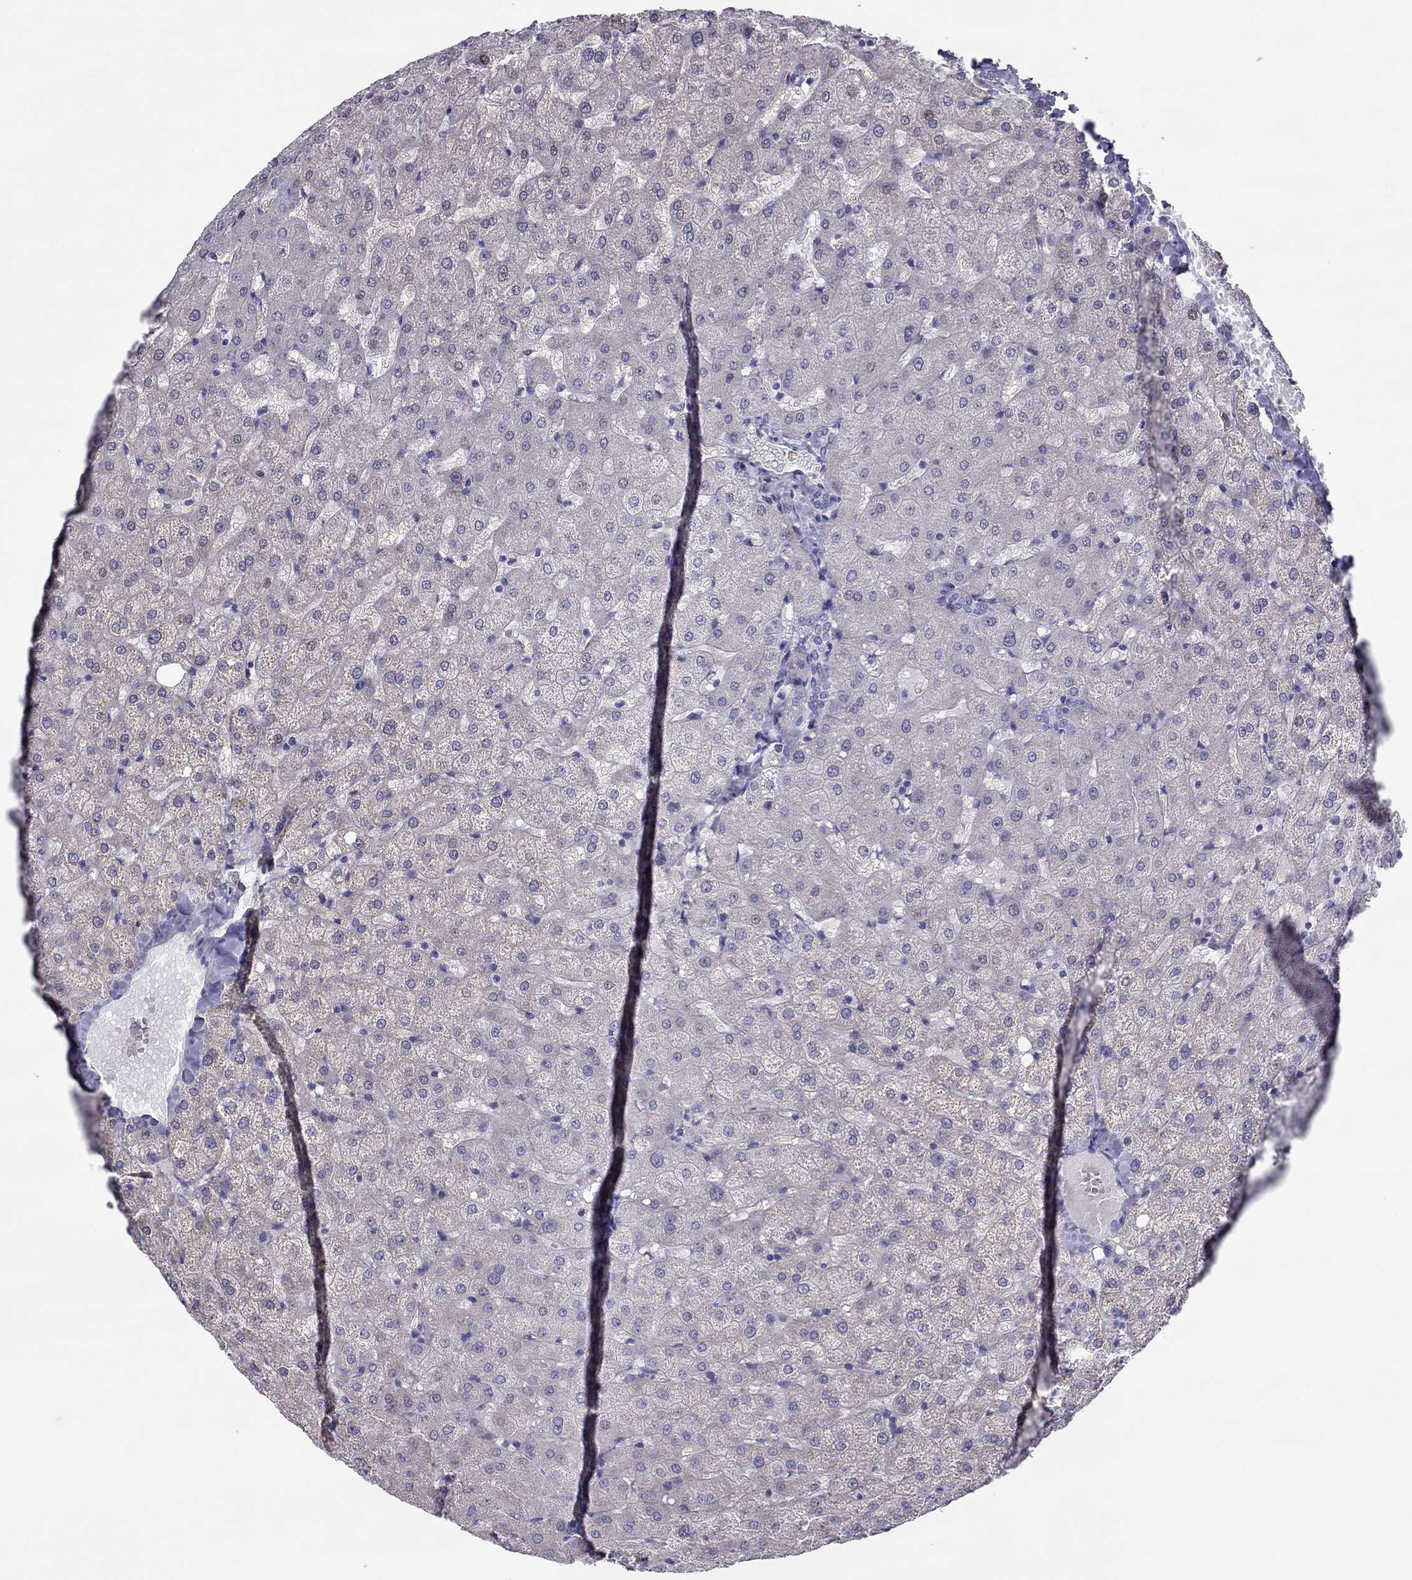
{"staining": {"intensity": "negative", "quantity": "none", "location": "none"}, "tissue": "liver", "cell_type": "Cholangiocytes", "image_type": "normal", "snomed": [{"axis": "morphology", "description": "Normal tissue, NOS"}, {"axis": "topography", "description": "Liver"}], "caption": "There is no significant staining in cholangiocytes of liver. (DAB (3,3'-diaminobenzidine) IHC visualized using brightfield microscopy, high magnification).", "gene": "MAEL", "patient": {"sex": "female", "age": 50}}